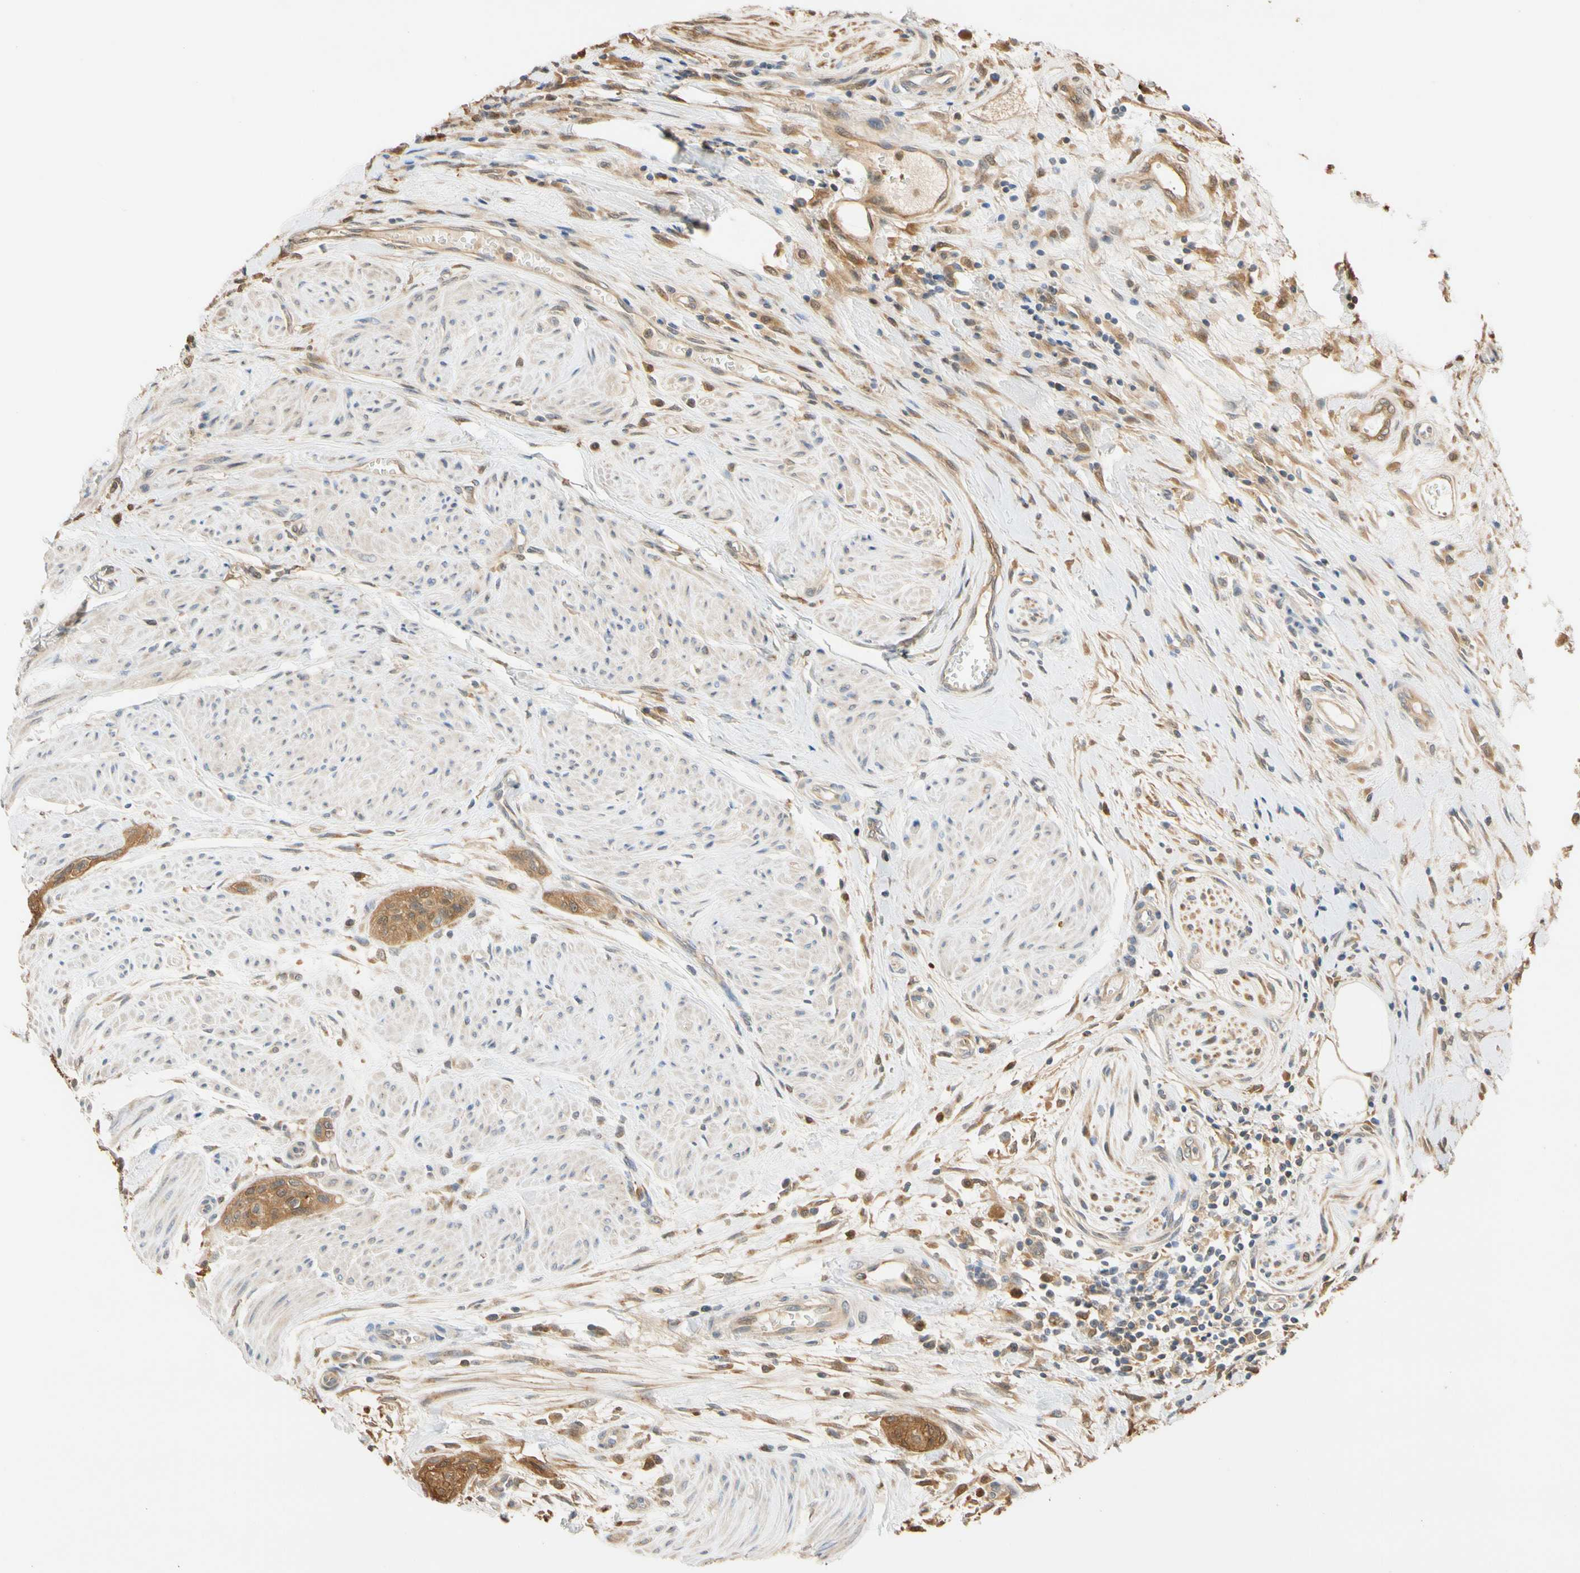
{"staining": {"intensity": "moderate", "quantity": ">75%", "location": "cytoplasmic/membranous"}, "tissue": "urothelial cancer", "cell_type": "Tumor cells", "image_type": "cancer", "snomed": [{"axis": "morphology", "description": "Urothelial carcinoma, High grade"}, {"axis": "topography", "description": "Urinary bladder"}], "caption": "The image exhibits a brown stain indicating the presence of a protein in the cytoplasmic/membranous of tumor cells in urothelial cancer.", "gene": "GPSM2", "patient": {"sex": "male", "age": 35}}